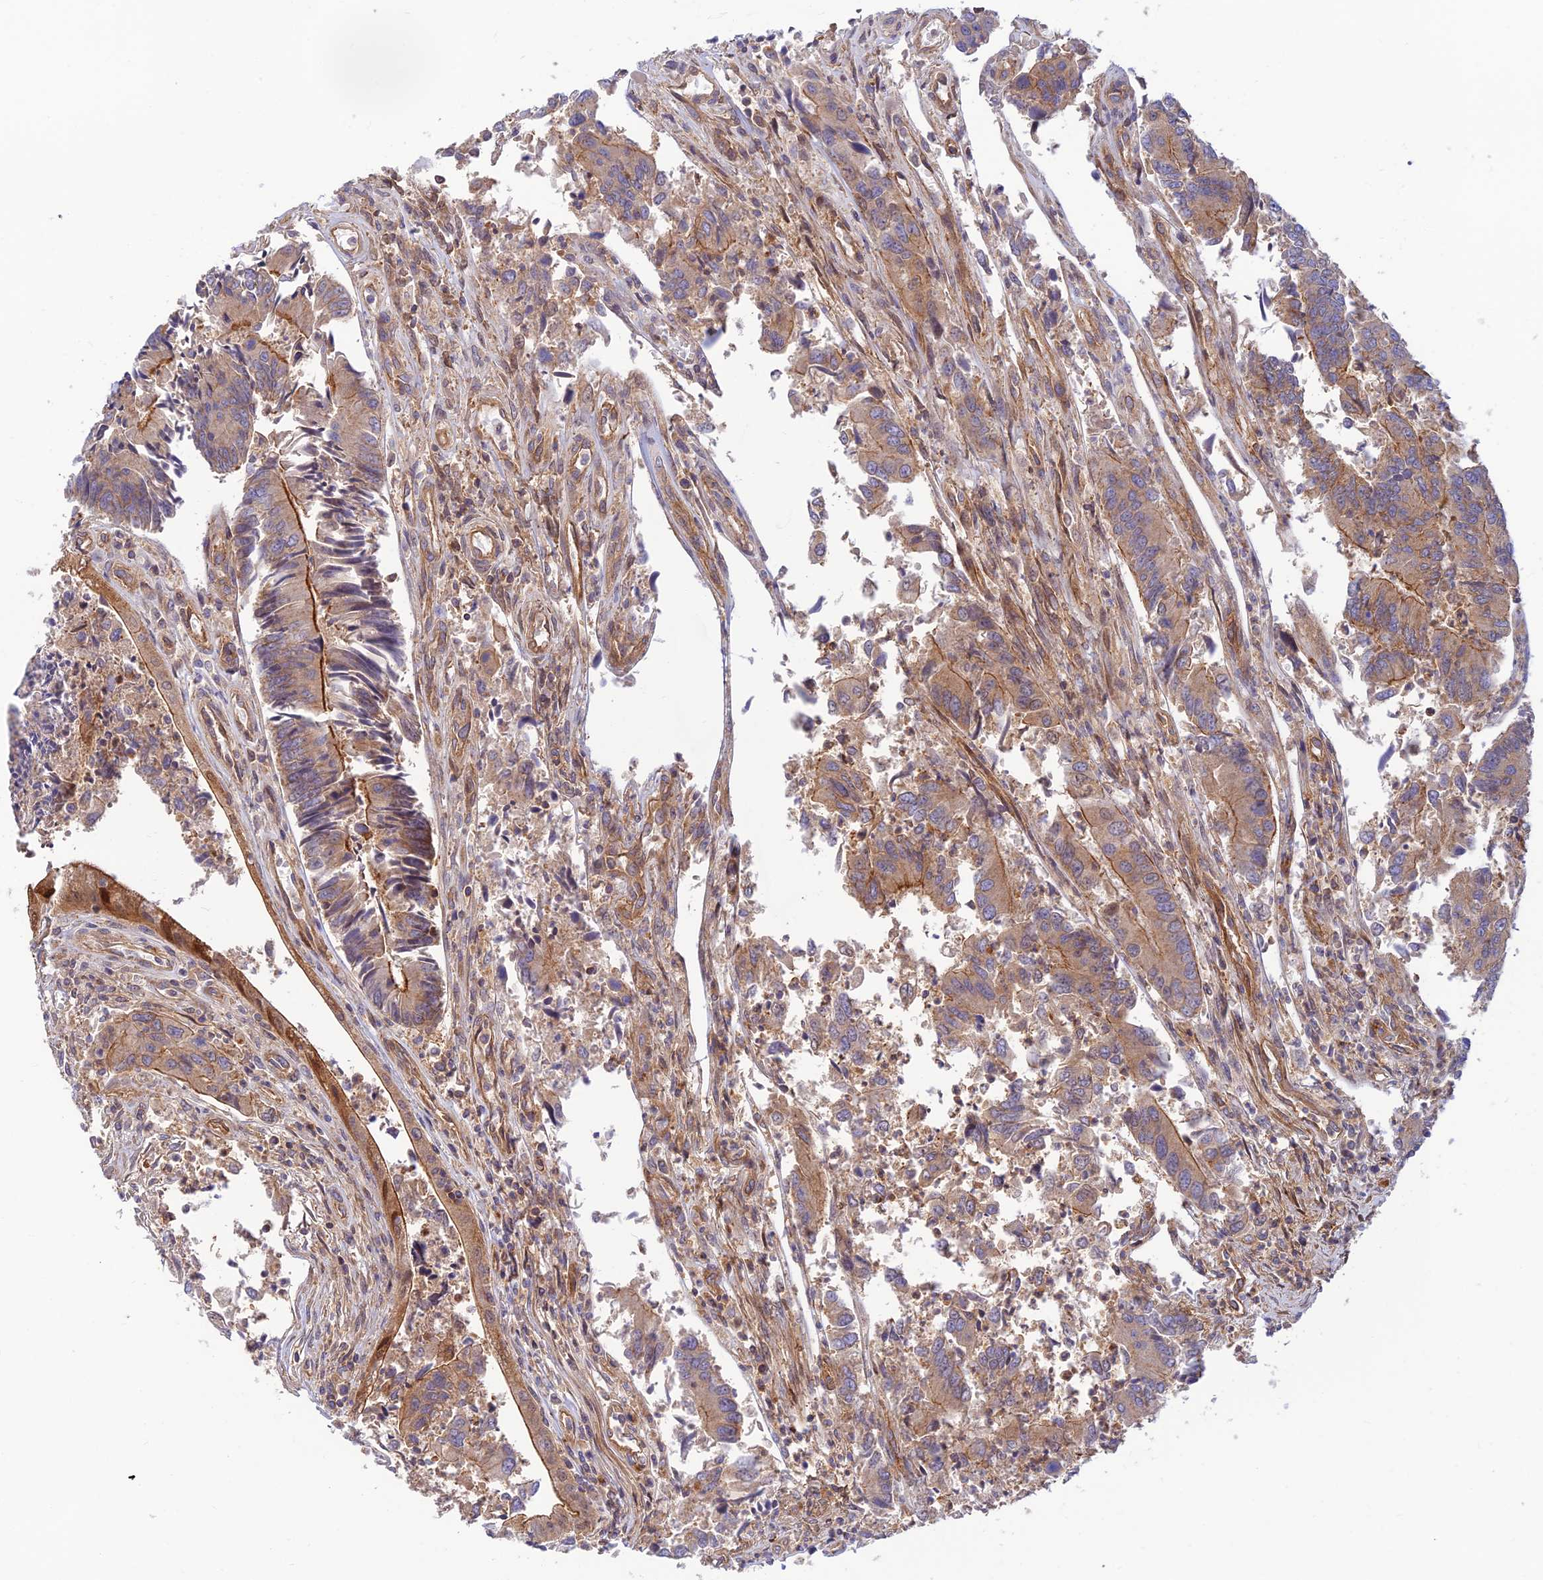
{"staining": {"intensity": "moderate", "quantity": ">75%", "location": "cytoplasmic/membranous"}, "tissue": "colorectal cancer", "cell_type": "Tumor cells", "image_type": "cancer", "snomed": [{"axis": "morphology", "description": "Adenocarcinoma, NOS"}, {"axis": "topography", "description": "Colon"}], "caption": "Immunohistochemistry staining of colorectal adenocarcinoma, which demonstrates medium levels of moderate cytoplasmic/membranous staining in about >75% of tumor cells indicating moderate cytoplasmic/membranous protein staining. The staining was performed using DAB (3,3'-diaminobenzidine) (brown) for protein detection and nuclei were counterstained in hematoxylin (blue).", "gene": "PPP1R12C", "patient": {"sex": "female", "age": 67}}